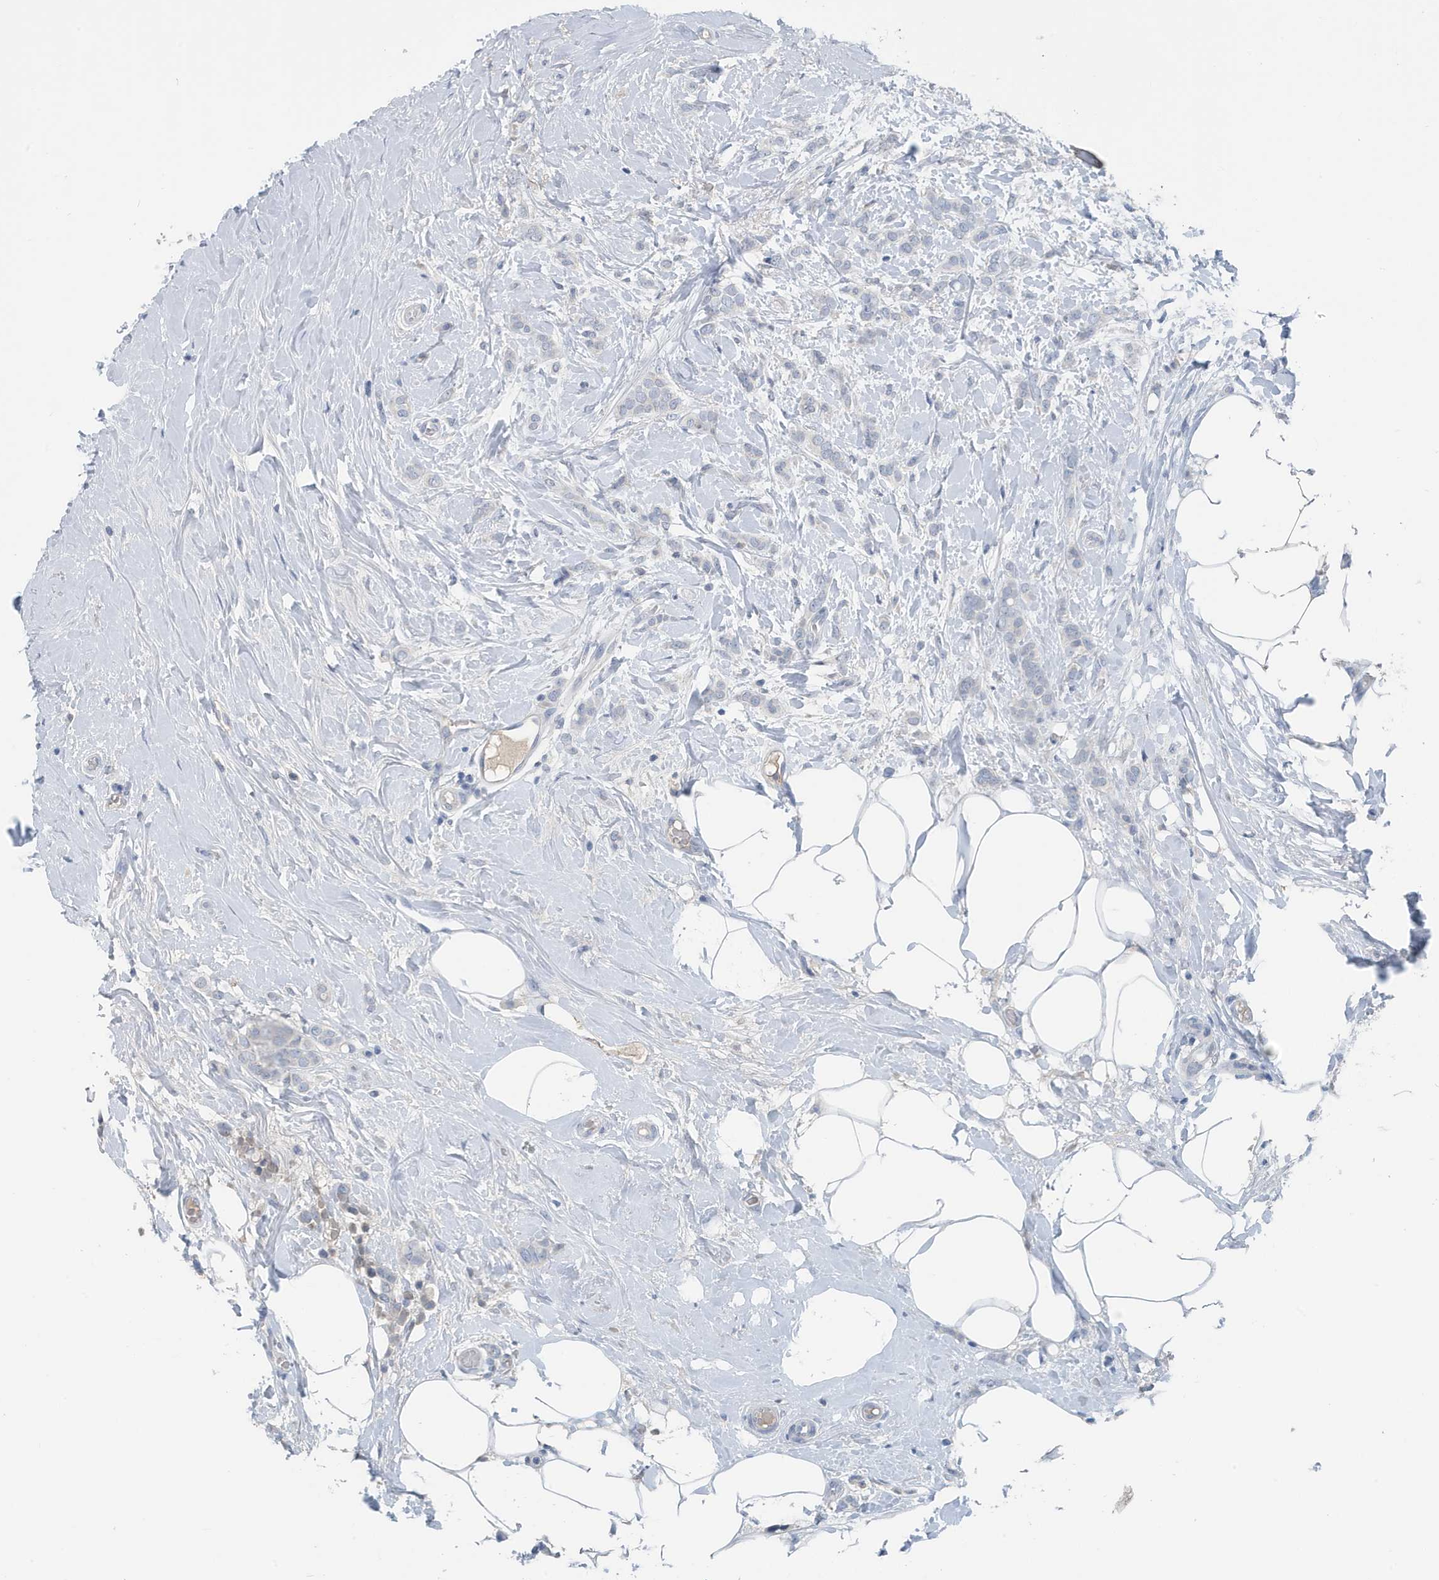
{"staining": {"intensity": "negative", "quantity": "none", "location": "none"}, "tissue": "breast cancer", "cell_type": "Tumor cells", "image_type": "cancer", "snomed": [{"axis": "morphology", "description": "Lobular carcinoma, in situ"}, {"axis": "morphology", "description": "Lobular carcinoma"}, {"axis": "topography", "description": "Breast"}], "caption": "Immunohistochemistry histopathology image of neoplastic tissue: human breast lobular carcinoma in situ stained with DAB (3,3'-diaminobenzidine) displays no significant protein expression in tumor cells. (Stains: DAB (3,3'-diaminobenzidine) IHC with hematoxylin counter stain, Microscopy: brightfield microscopy at high magnification).", "gene": "UGT2B4", "patient": {"sex": "female", "age": 41}}